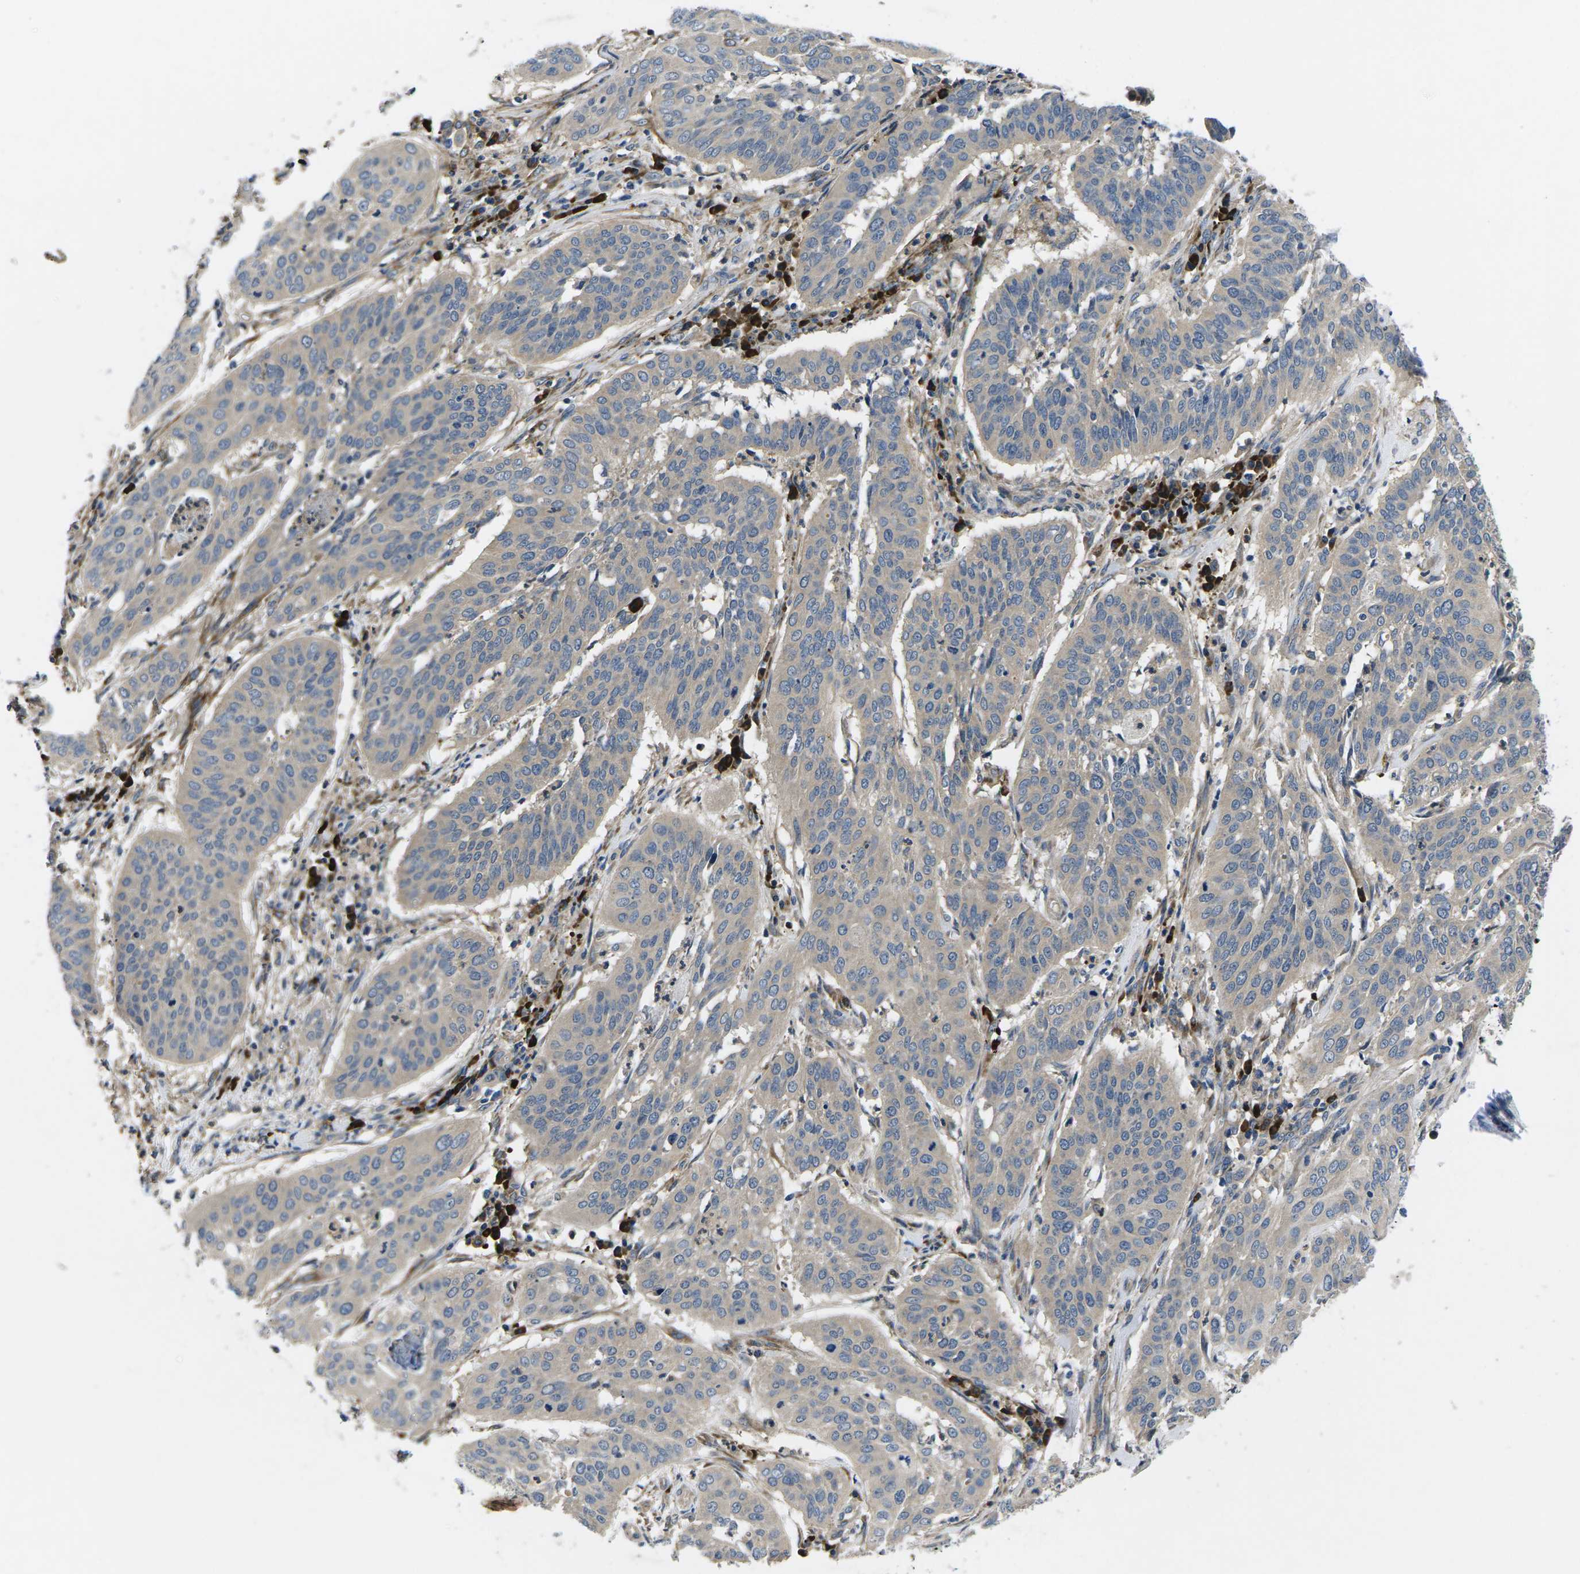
{"staining": {"intensity": "negative", "quantity": "none", "location": "none"}, "tissue": "cervical cancer", "cell_type": "Tumor cells", "image_type": "cancer", "snomed": [{"axis": "morphology", "description": "Normal tissue, NOS"}, {"axis": "morphology", "description": "Squamous cell carcinoma, NOS"}, {"axis": "topography", "description": "Cervix"}], "caption": "The histopathology image exhibits no significant positivity in tumor cells of cervical cancer (squamous cell carcinoma).", "gene": "PLCE1", "patient": {"sex": "female", "age": 39}}